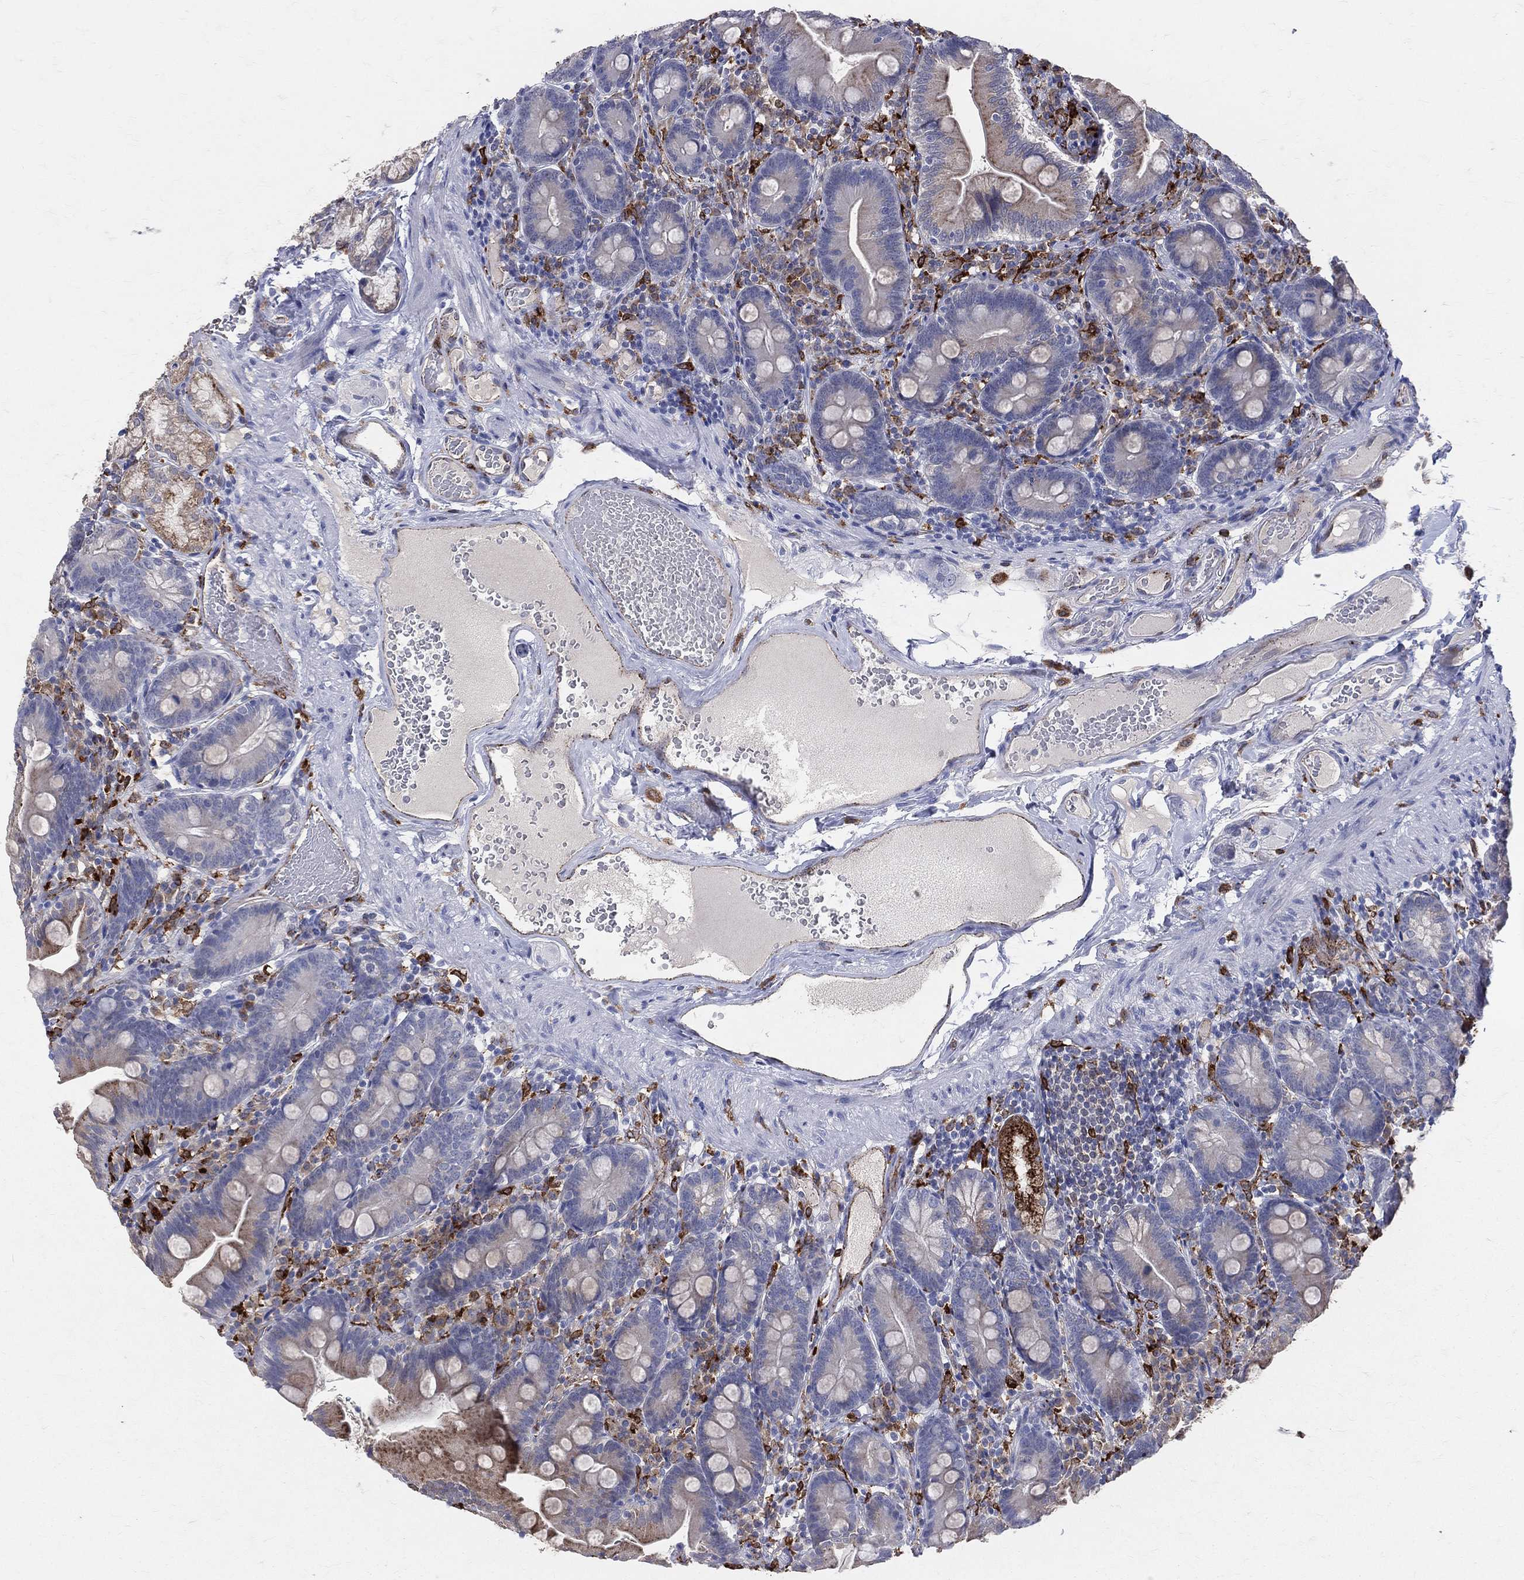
{"staining": {"intensity": "moderate", "quantity": "25%-75%", "location": "cytoplasmic/membranous"}, "tissue": "duodenum", "cell_type": "Glandular cells", "image_type": "normal", "snomed": [{"axis": "morphology", "description": "Normal tissue, NOS"}, {"axis": "topography", "description": "Duodenum"}], "caption": "This photomicrograph exhibits IHC staining of normal human duodenum, with medium moderate cytoplasmic/membranous positivity in about 25%-75% of glandular cells.", "gene": "CD74", "patient": {"sex": "female", "age": 67}}